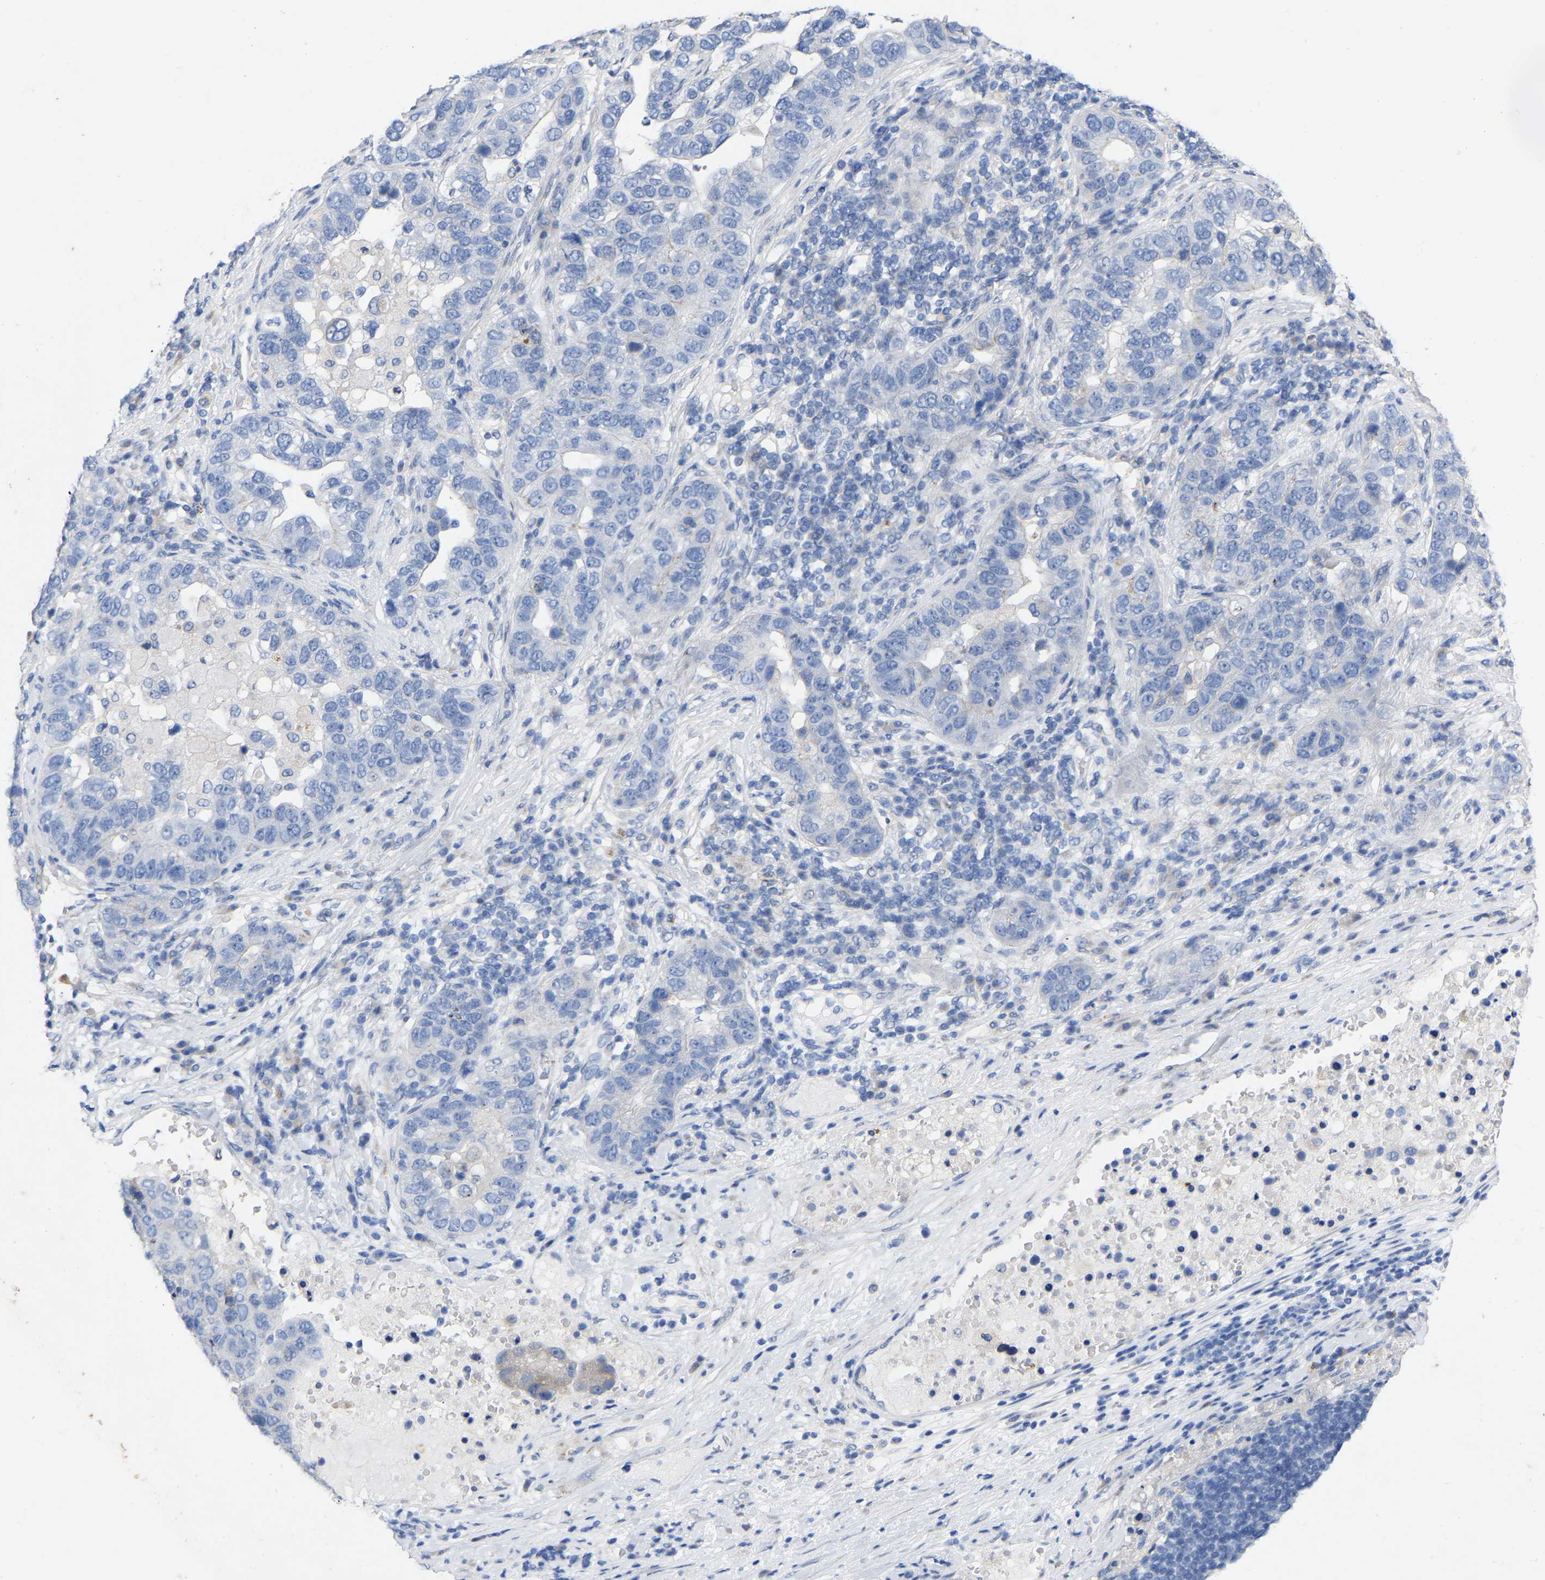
{"staining": {"intensity": "negative", "quantity": "none", "location": "none"}, "tissue": "pancreatic cancer", "cell_type": "Tumor cells", "image_type": "cancer", "snomed": [{"axis": "morphology", "description": "Adenocarcinoma, NOS"}, {"axis": "topography", "description": "Pancreas"}], "caption": "This is an immunohistochemistry photomicrograph of pancreatic cancer. There is no expression in tumor cells.", "gene": "STRIP2", "patient": {"sex": "female", "age": 61}}